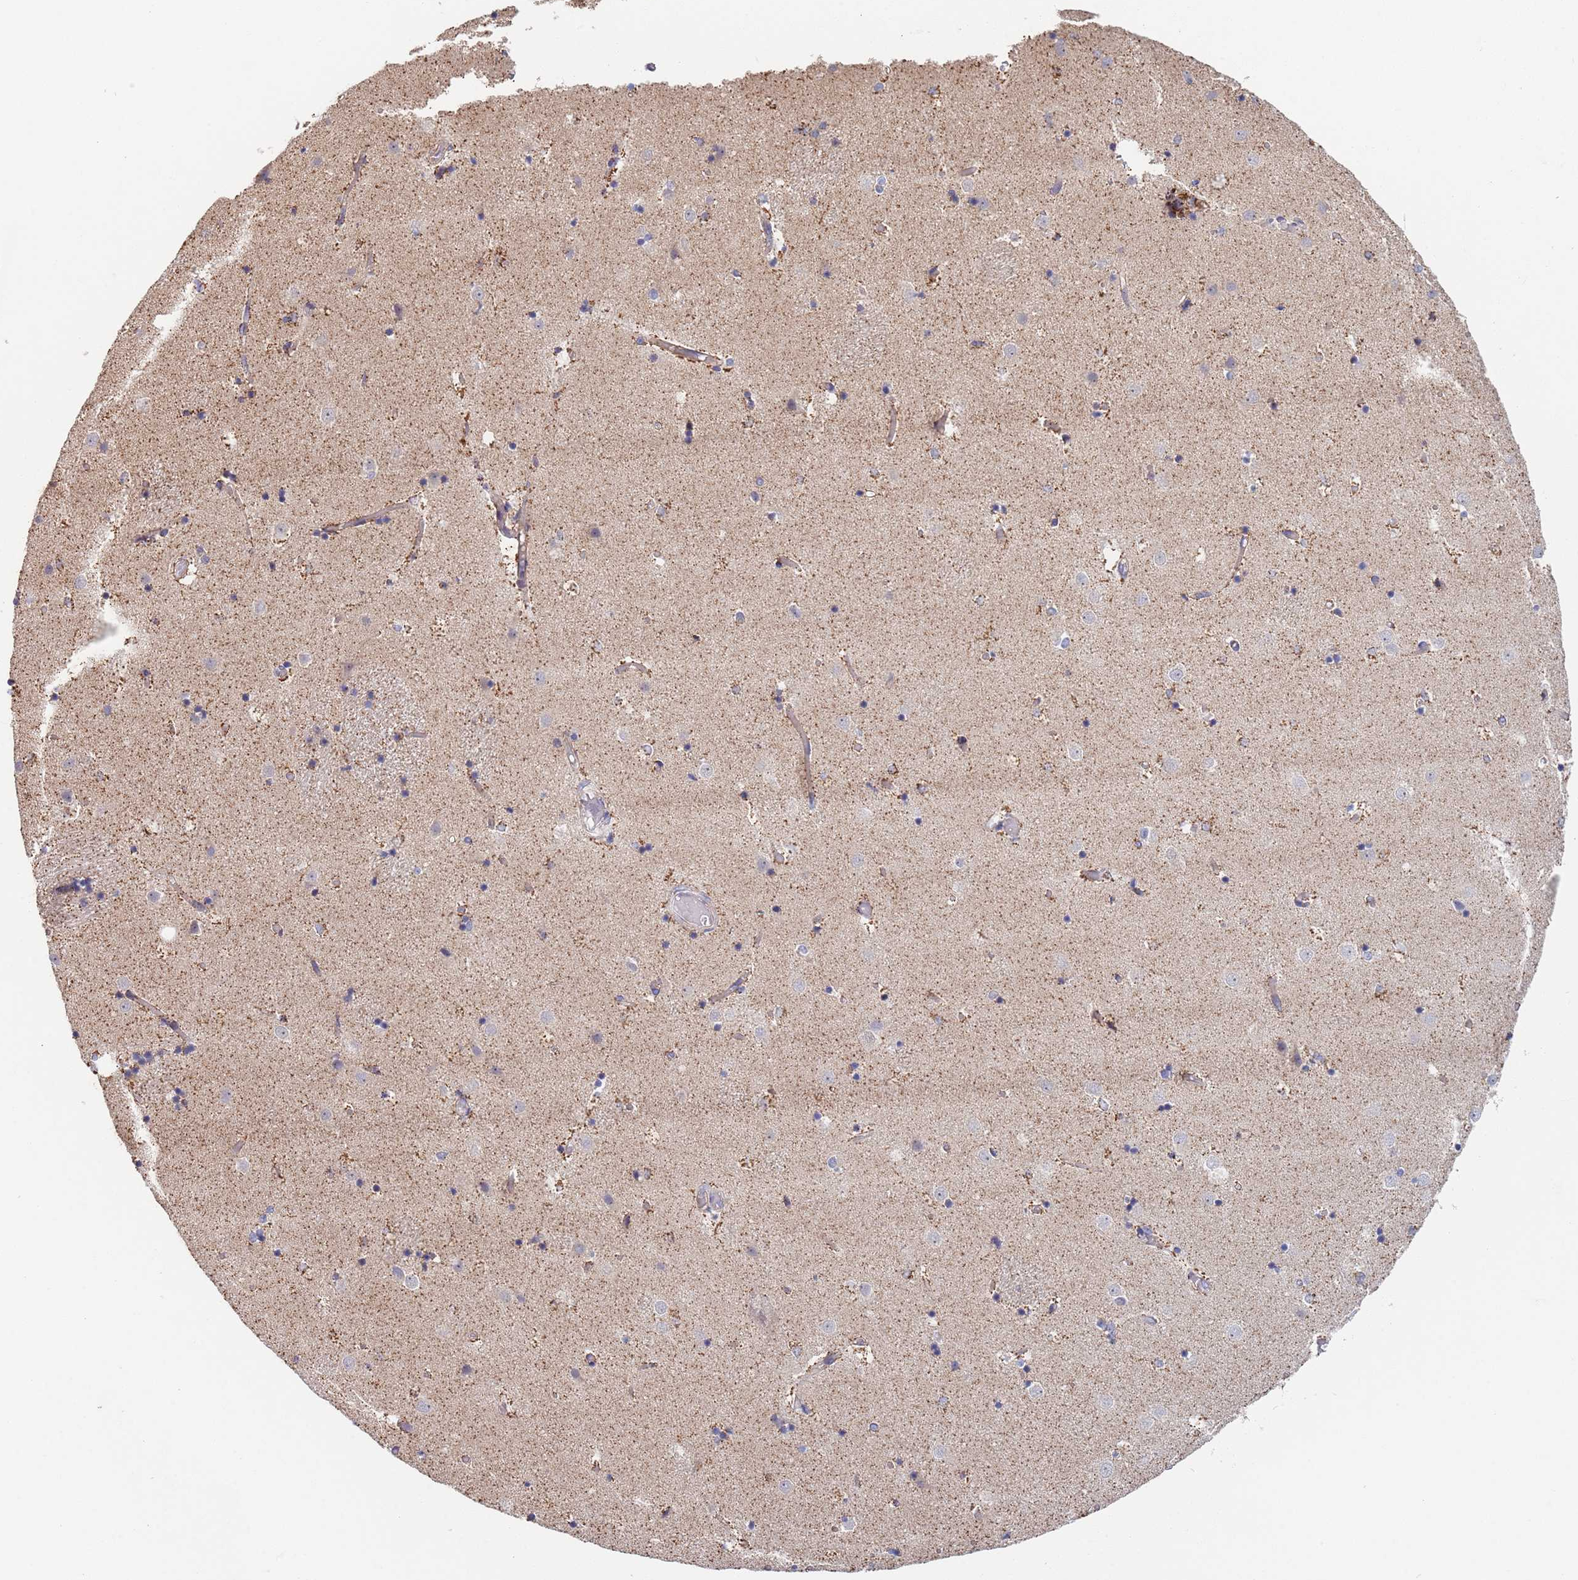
{"staining": {"intensity": "moderate", "quantity": "<25%", "location": "cytoplasmic/membranous"}, "tissue": "caudate", "cell_type": "Glial cells", "image_type": "normal", "snomed": [{"axis": "morphology", "description": "Normal tissue, NOS"}, {"axis": "topography", "description": "Lateral ventricle wall"}], "caption": "Immunohistochemistry micrograph of normal human caudate stained for a protein (brown), which reveals low levels of moderate cytoplasmic/membranous staining in approximately <25% of glial cells.", "gene": "PWWP3A", "patient": {"sex": "female", "age": 52}}